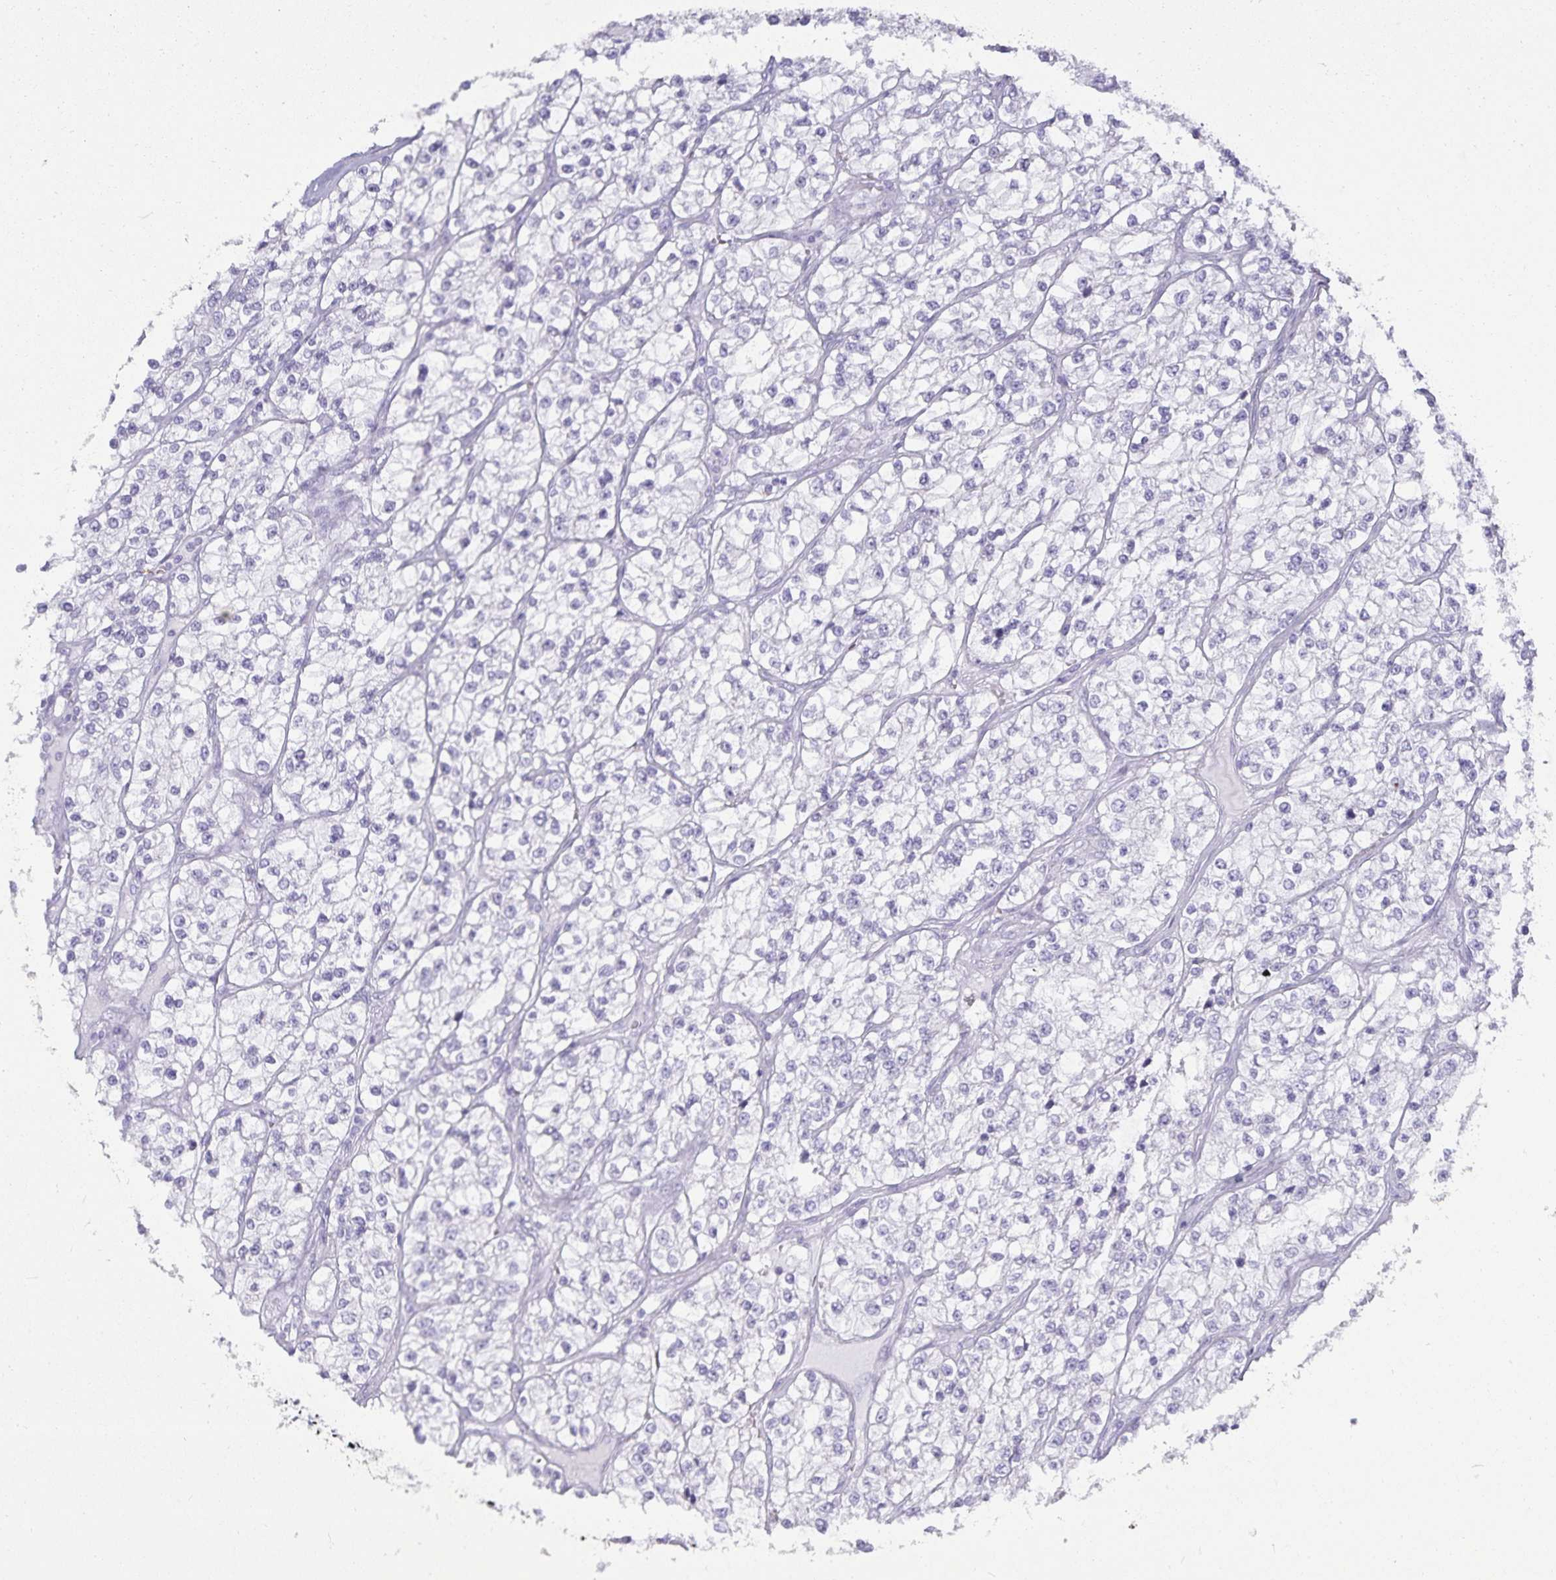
{"staining": {"intensity": "negative", "quantity": "none", "location": "none"}, "tissue": "renal cancer", "cell_type": "Tumor cells", "image_type": "cancer", "snomed": [{"axis": "morphology", "description": "Adenocarcinoma, NOS"}, {"axis": "topography", "description": "Kidney"}], "caption": "An image of renal cancer (adenocarcinoma) stained for a protein reveals no brown staining in tumor cells.", "gene": "DEFA6", "patient": {"sex": "female", "age": 57}}